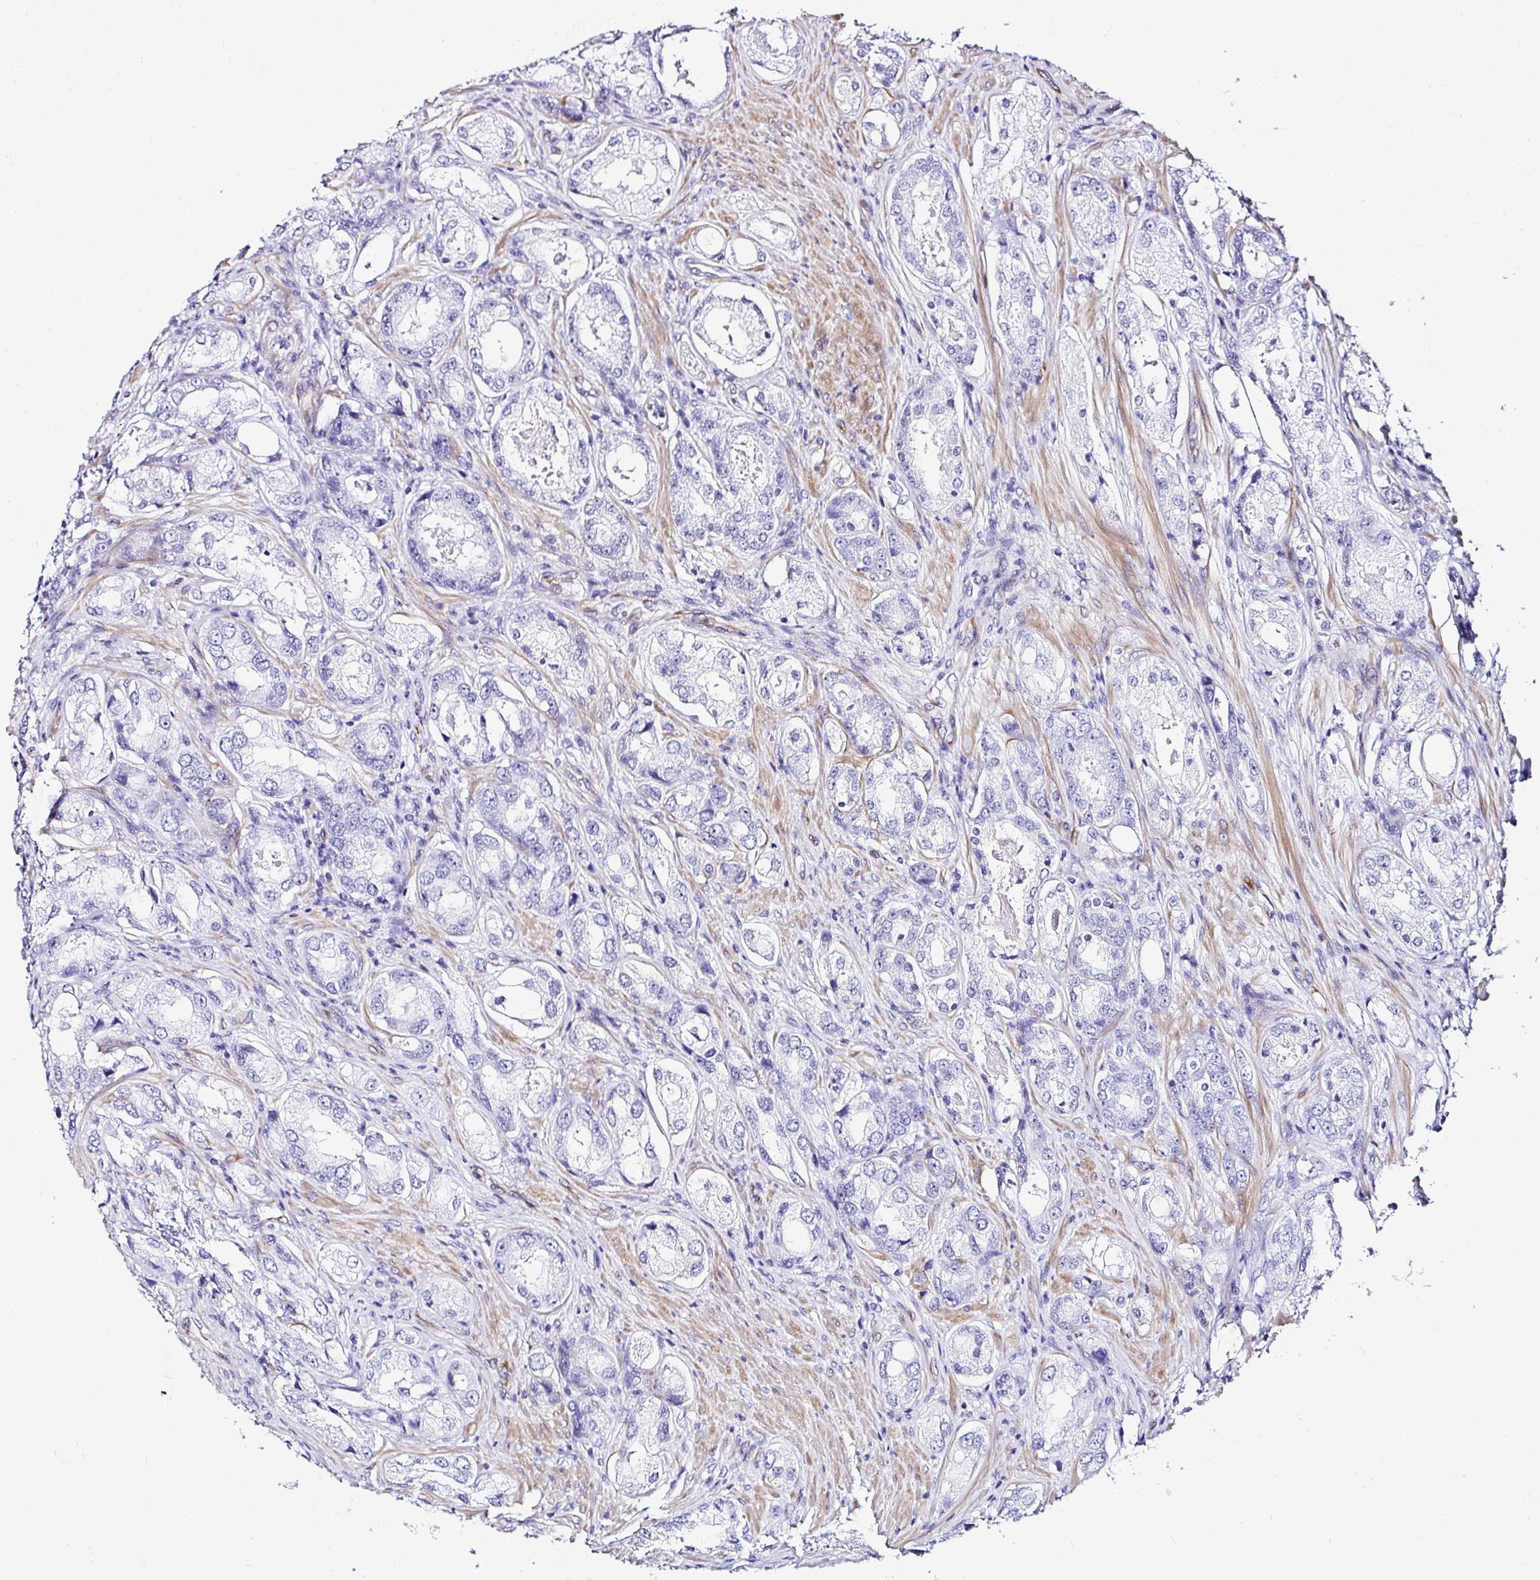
{"staining": {"intensity": "negative", "quantity": "none", "location": "none"}, "tissue": "prostate cancer", "cell_type": "Tumor cells", "image_type": "cancer", "snomed": [{"axis": "morphology", "description": "Adenocarcinoma, Low grade"}, {"axis": "topography", "description": "Prostate"}], "caption": "Human prostate low-grade adenocarcinoma stained for a protein using immunohistochemistry exhibits no expression in tumor cells.", "gene": "DEPDC5", "patient": {"sex": "male", "age": 68}}